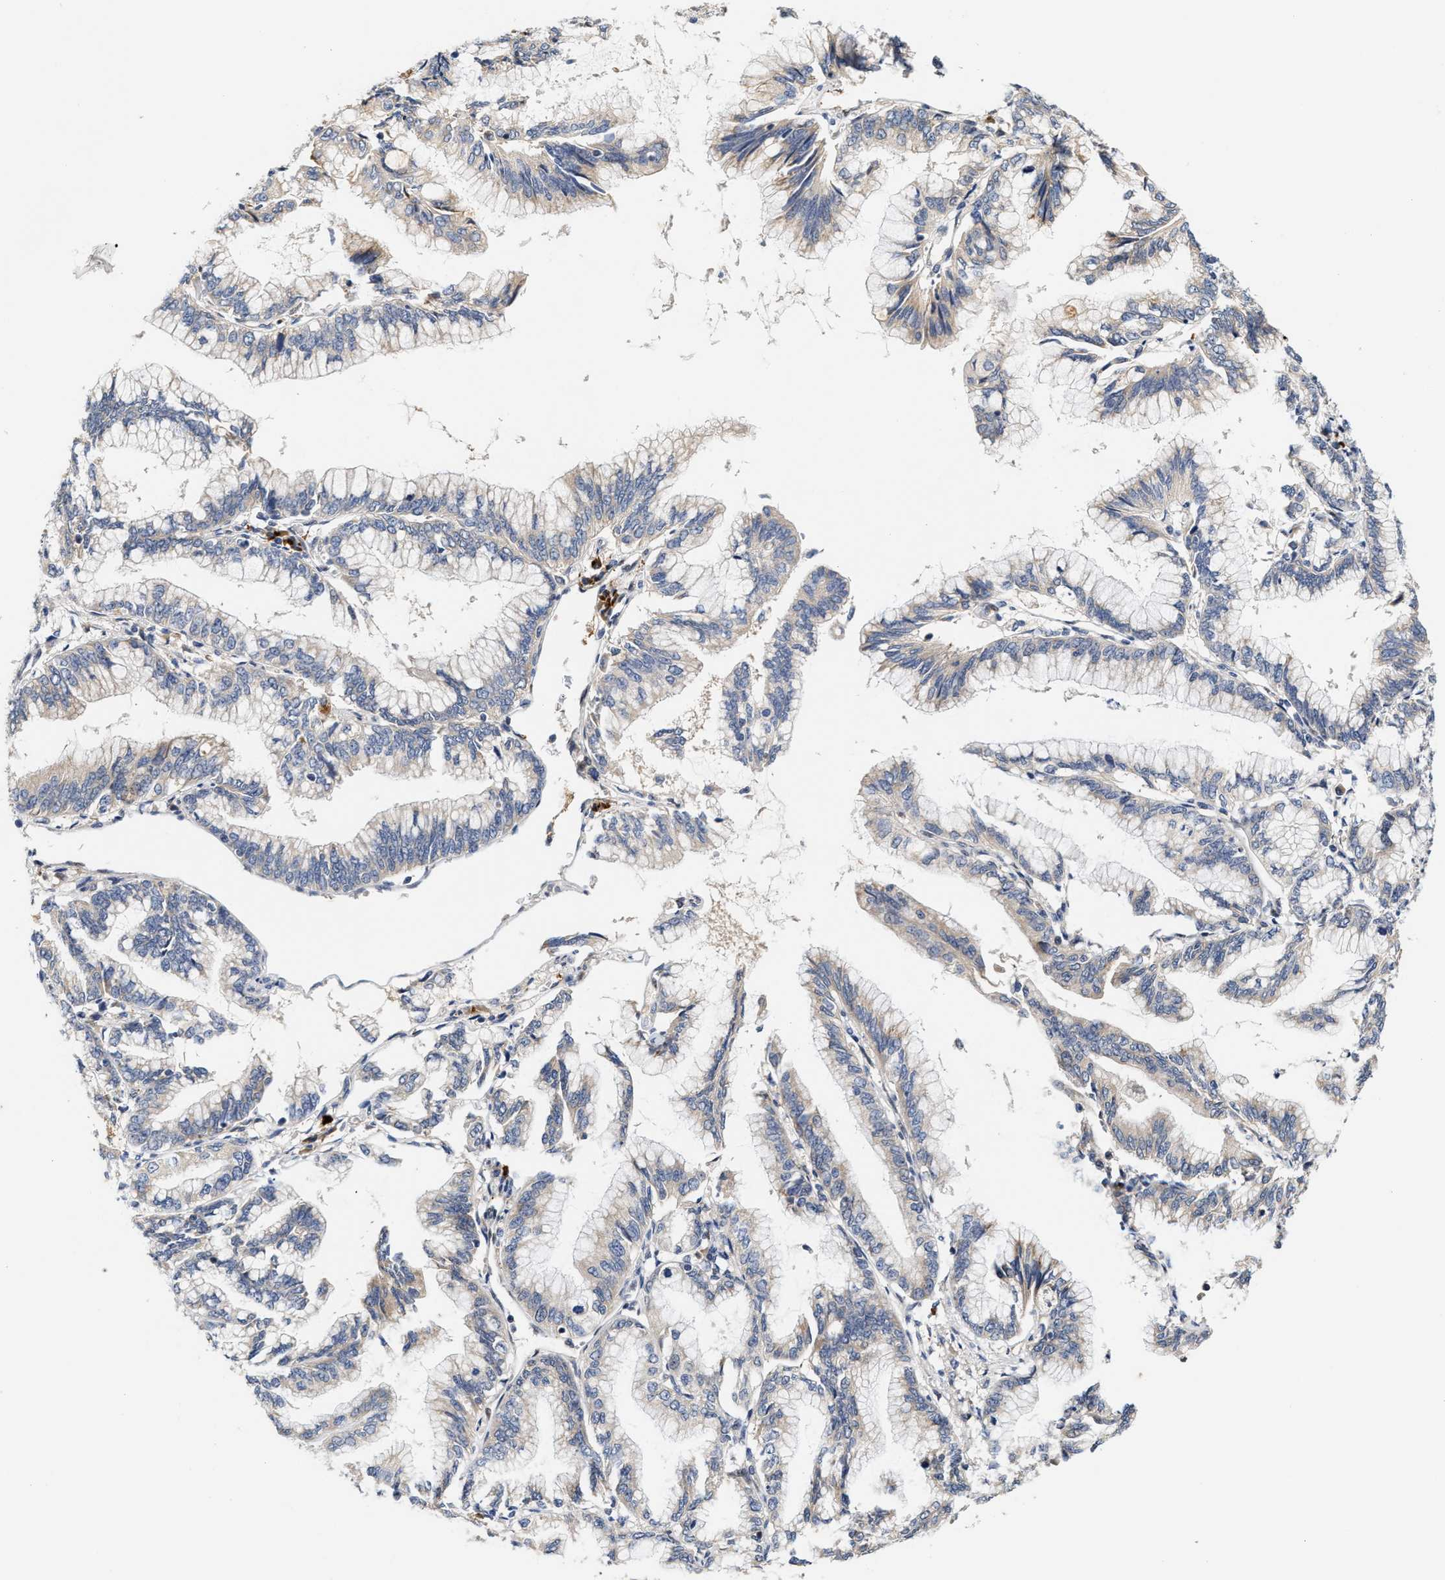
{"staining": {"intensity": "weak", "quantity": "<25%", "location": "cytoplasmic/membranous"}, "tissue": "pancreatic cancer", "cell_type": "Tumor cells", "image_type": "cancer", "snomed": [{"axis": "morphology", "description": "Adenocarcinoma, NOS"}, {"axis": "topography", "description": "Pancreas"}], "caption": "There is no significant staining in tumor cells of pancreatic adenocarcinoma.", "gene": "TCF4", "patient": {"sex": "female", "age": 64}}